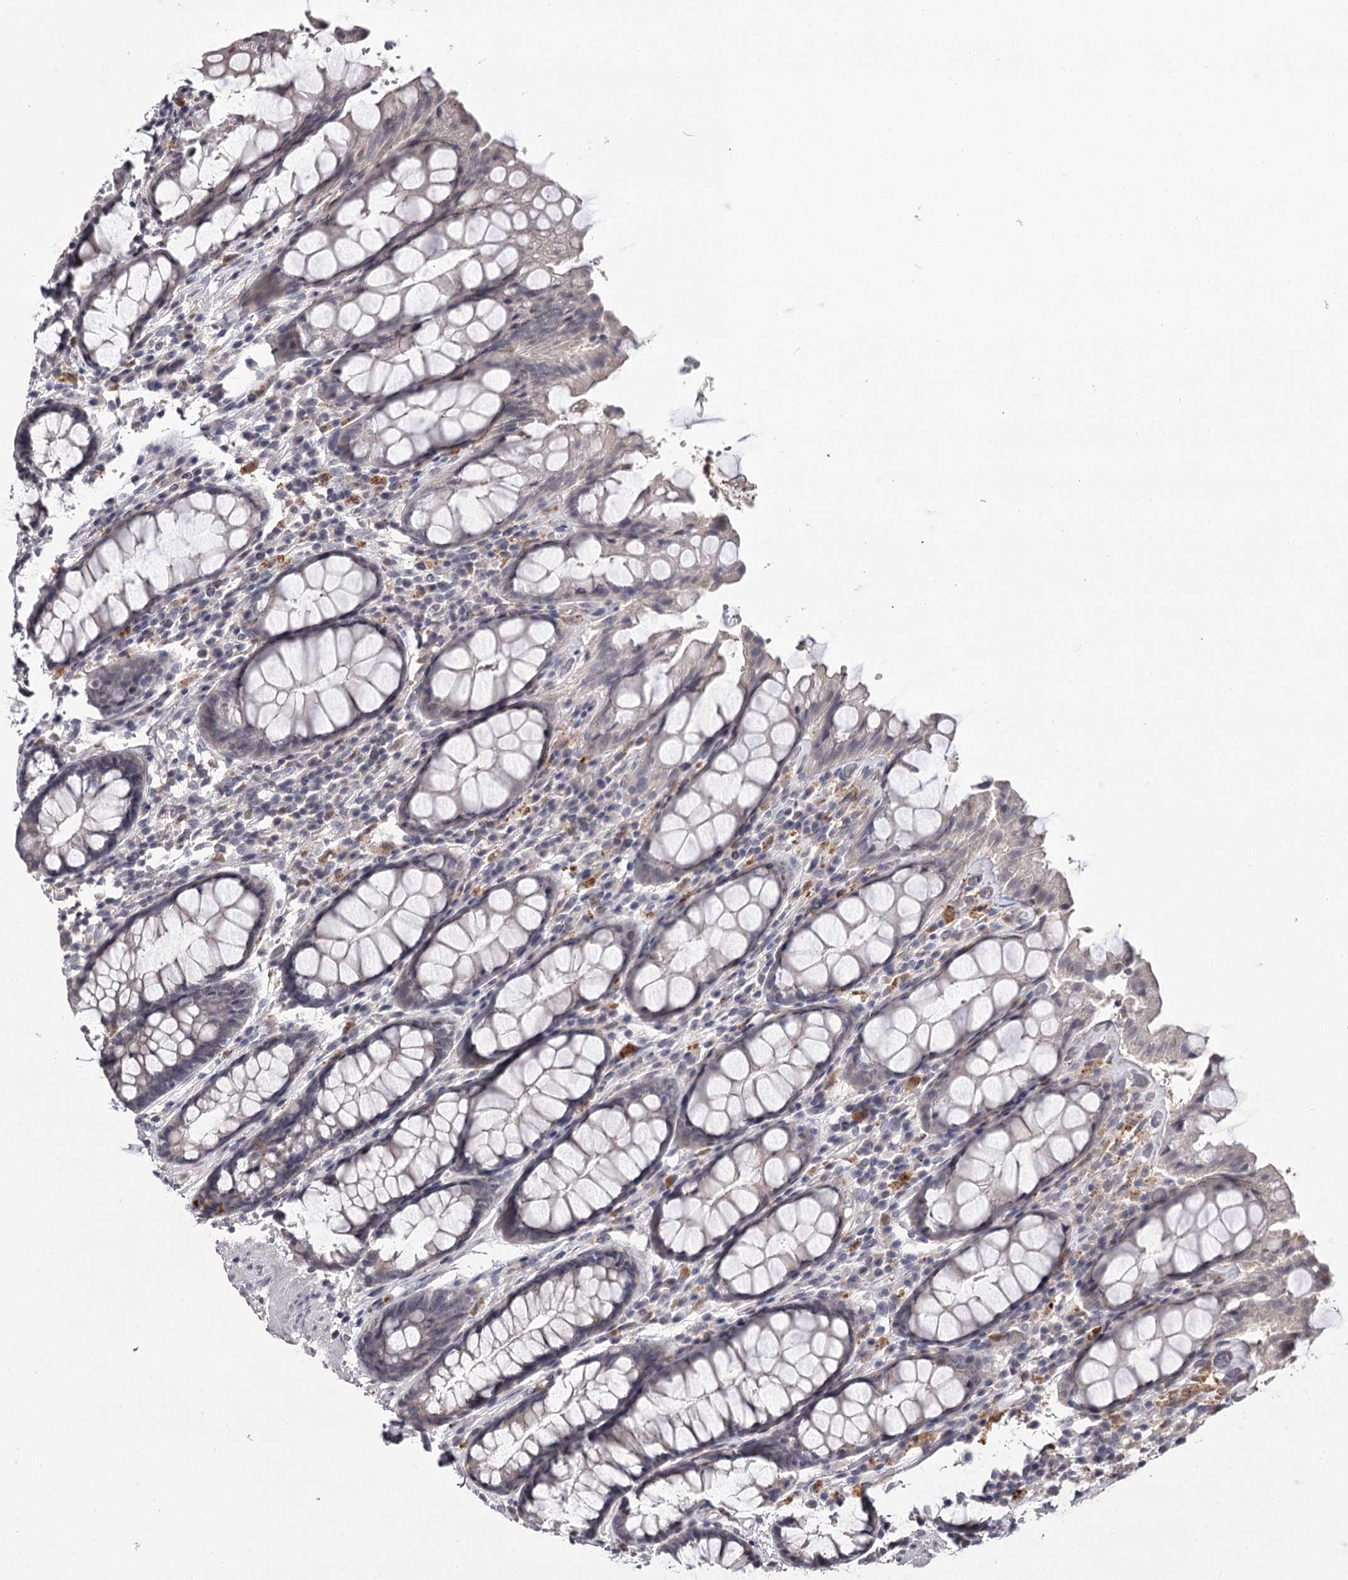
{"staining": {"intensity": "negative", "quantity": "none", "location": "none"}, "tissue": "rectum", "cell_type": "Glandular cells", "image_type": "normal", "snomed": [{"axis": "morphology", "description": "Normal tissue, NOS"}, {"axis": "topography", "description": "Rectum"}], "caption": "Immunohistochemical staining of unremarkable rectum reveals no significant expression in glandular cells.", "gene": "SLC32A1", "patient": {"sex": "male", "age": 64}}